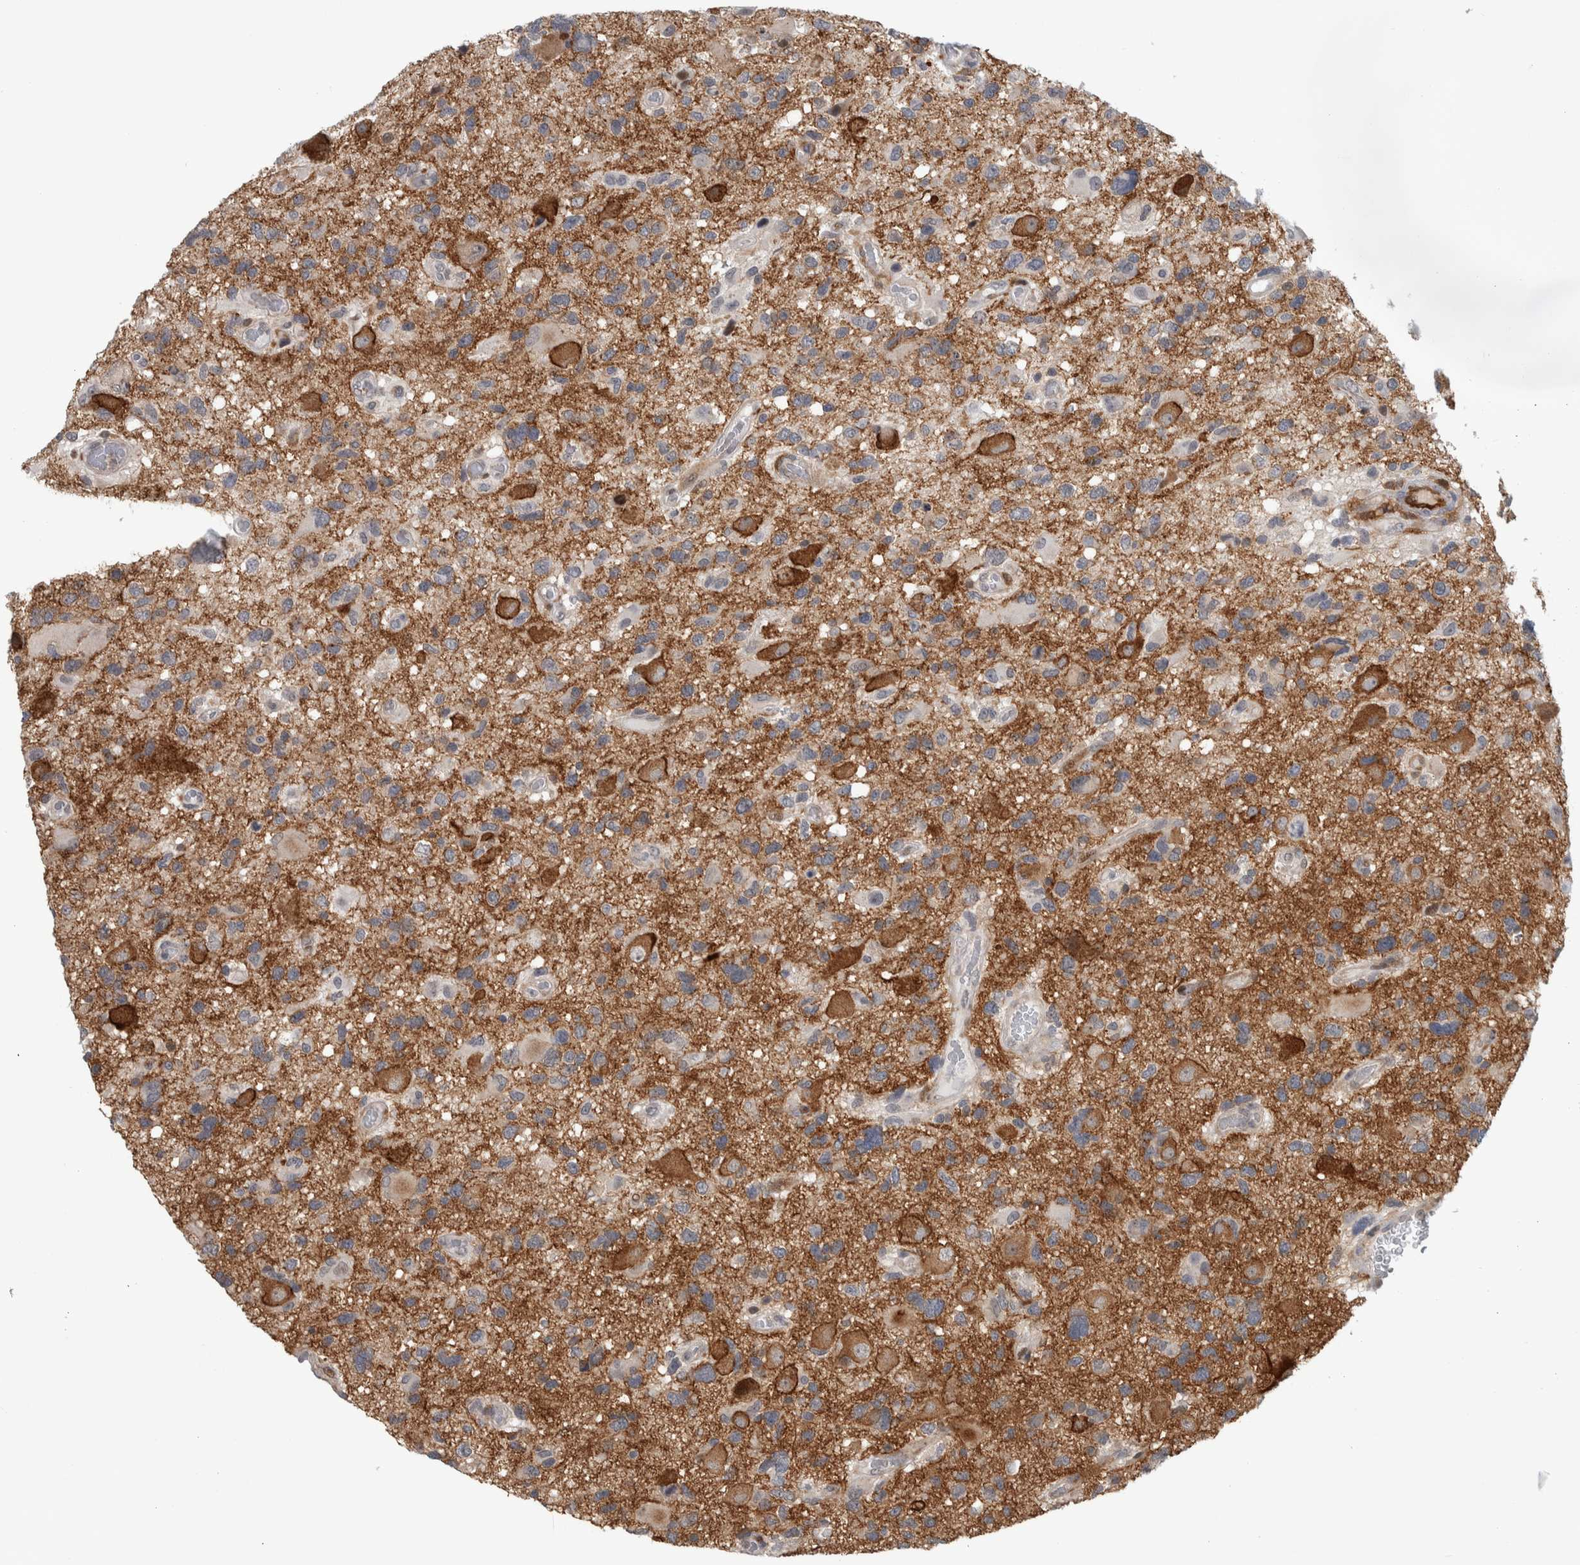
{"staining": {"intensity": "negative", "quantity": "none", "location": "none"}, "tissue": "glioma", "cell_type": "Tumor cells", "image_type": "cancer", "snomed": [{"axis": "morphology", "description": "Glioma, malignant, High grade"}, {"axis": "topography", "description": "Brain"}], "caption": "Immunohistochemical staining of glioma demonstrates no significant positivity in tumor cells.", "gene": "MSL1", "patient": {"sex": "male", "age": 33}}